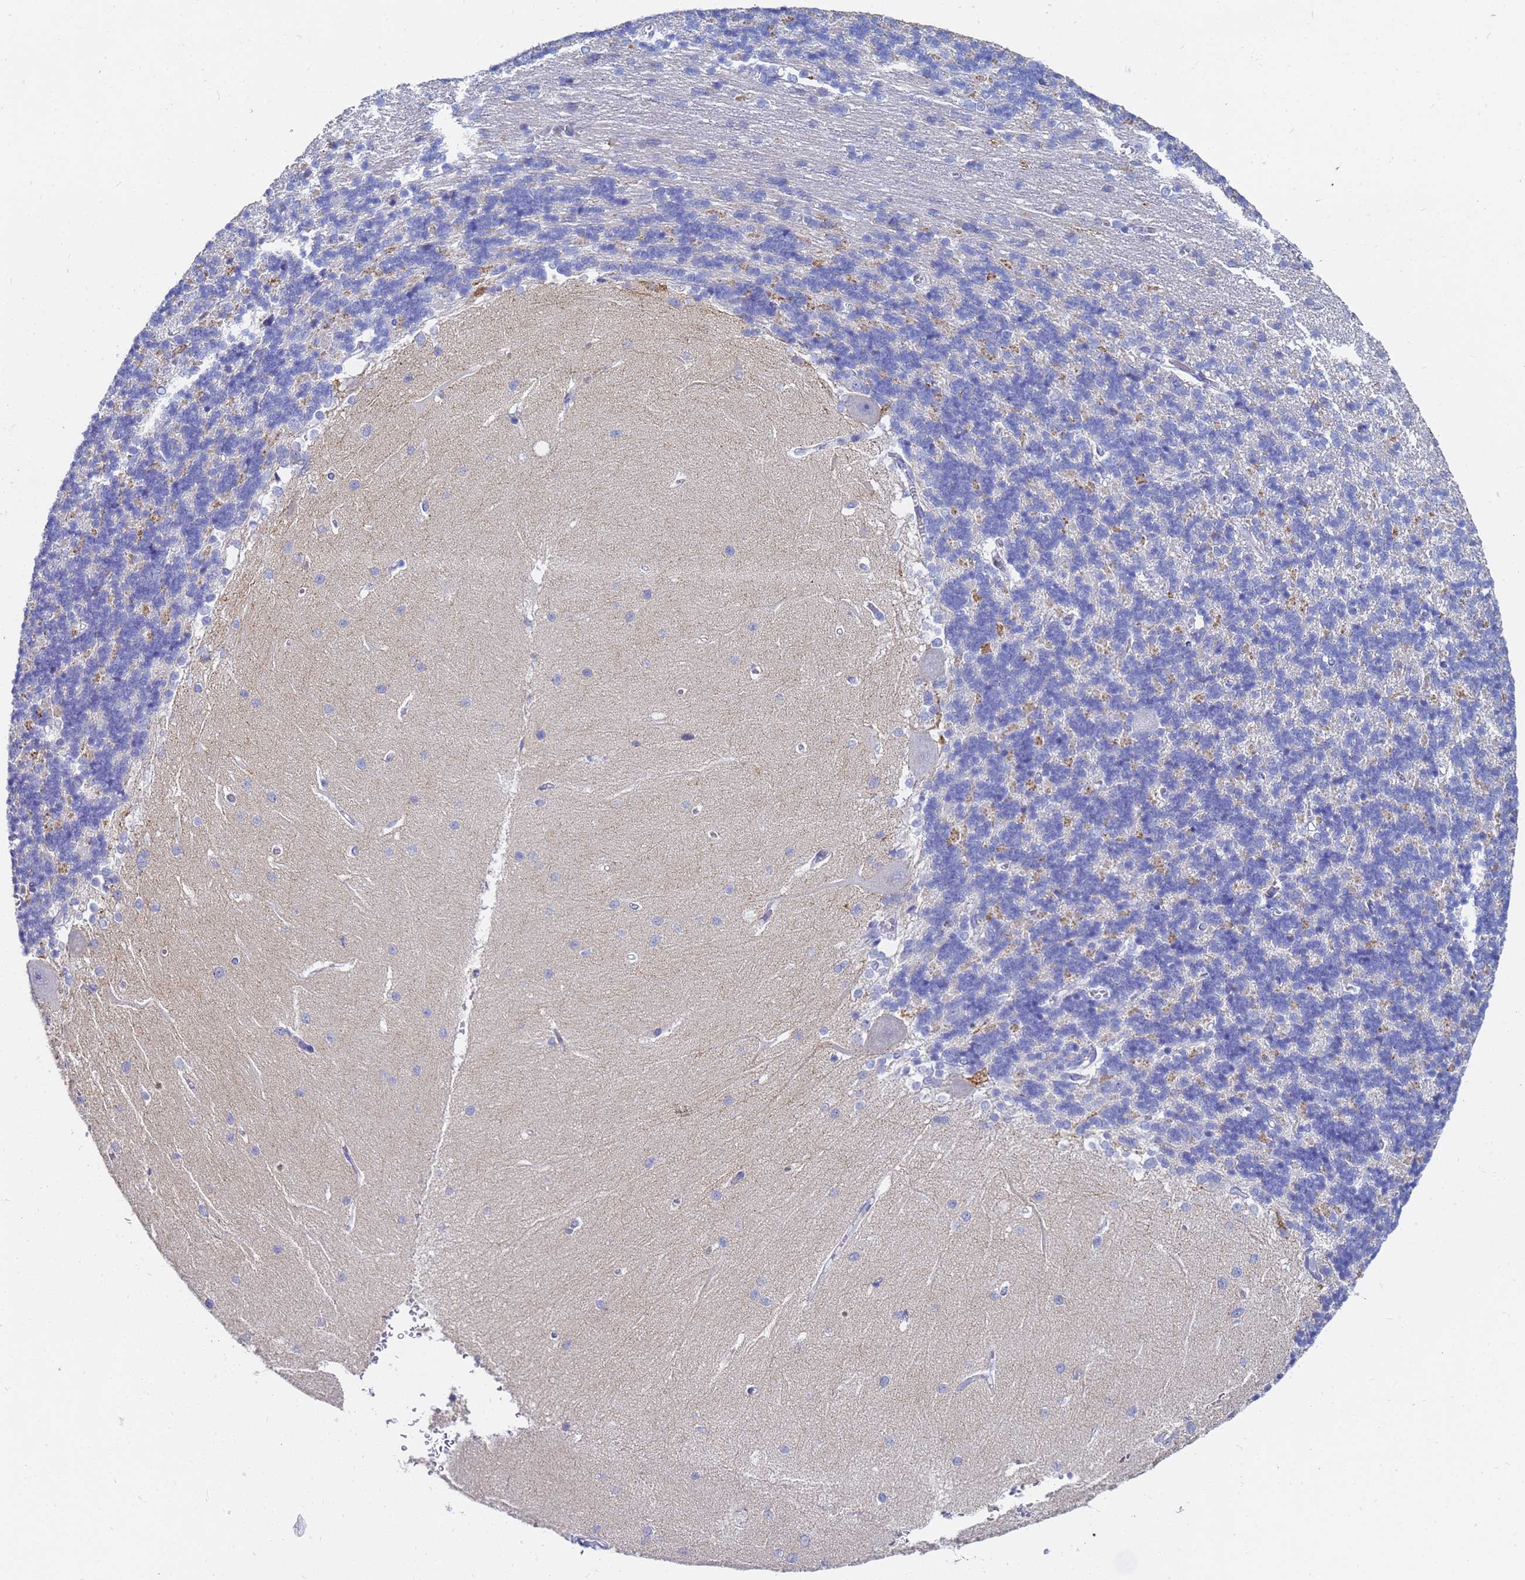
{"staining": {"intensity": "negative", "quantity": "none", "location": "none"}, "tissue": "cerebellum", "cell_type": "Cells in granular layer", "image_type": "normal", "snomed": [{"axis": "morphology", "description": "Normal tissue, NOS"}, {"axis": "topography", "description": "Cerebellum"}], "caption": "The photomicrograph exhibits no staining of cells in granular layer in normal cerebellum. Brightfield microscopy of immunohistochemistry (IHC) stained with DAB (brown) and hematoxylin (blue), captured at high magnification.", "gene": "C2orf72", "patient": {"sex": "male", "age": 37}}